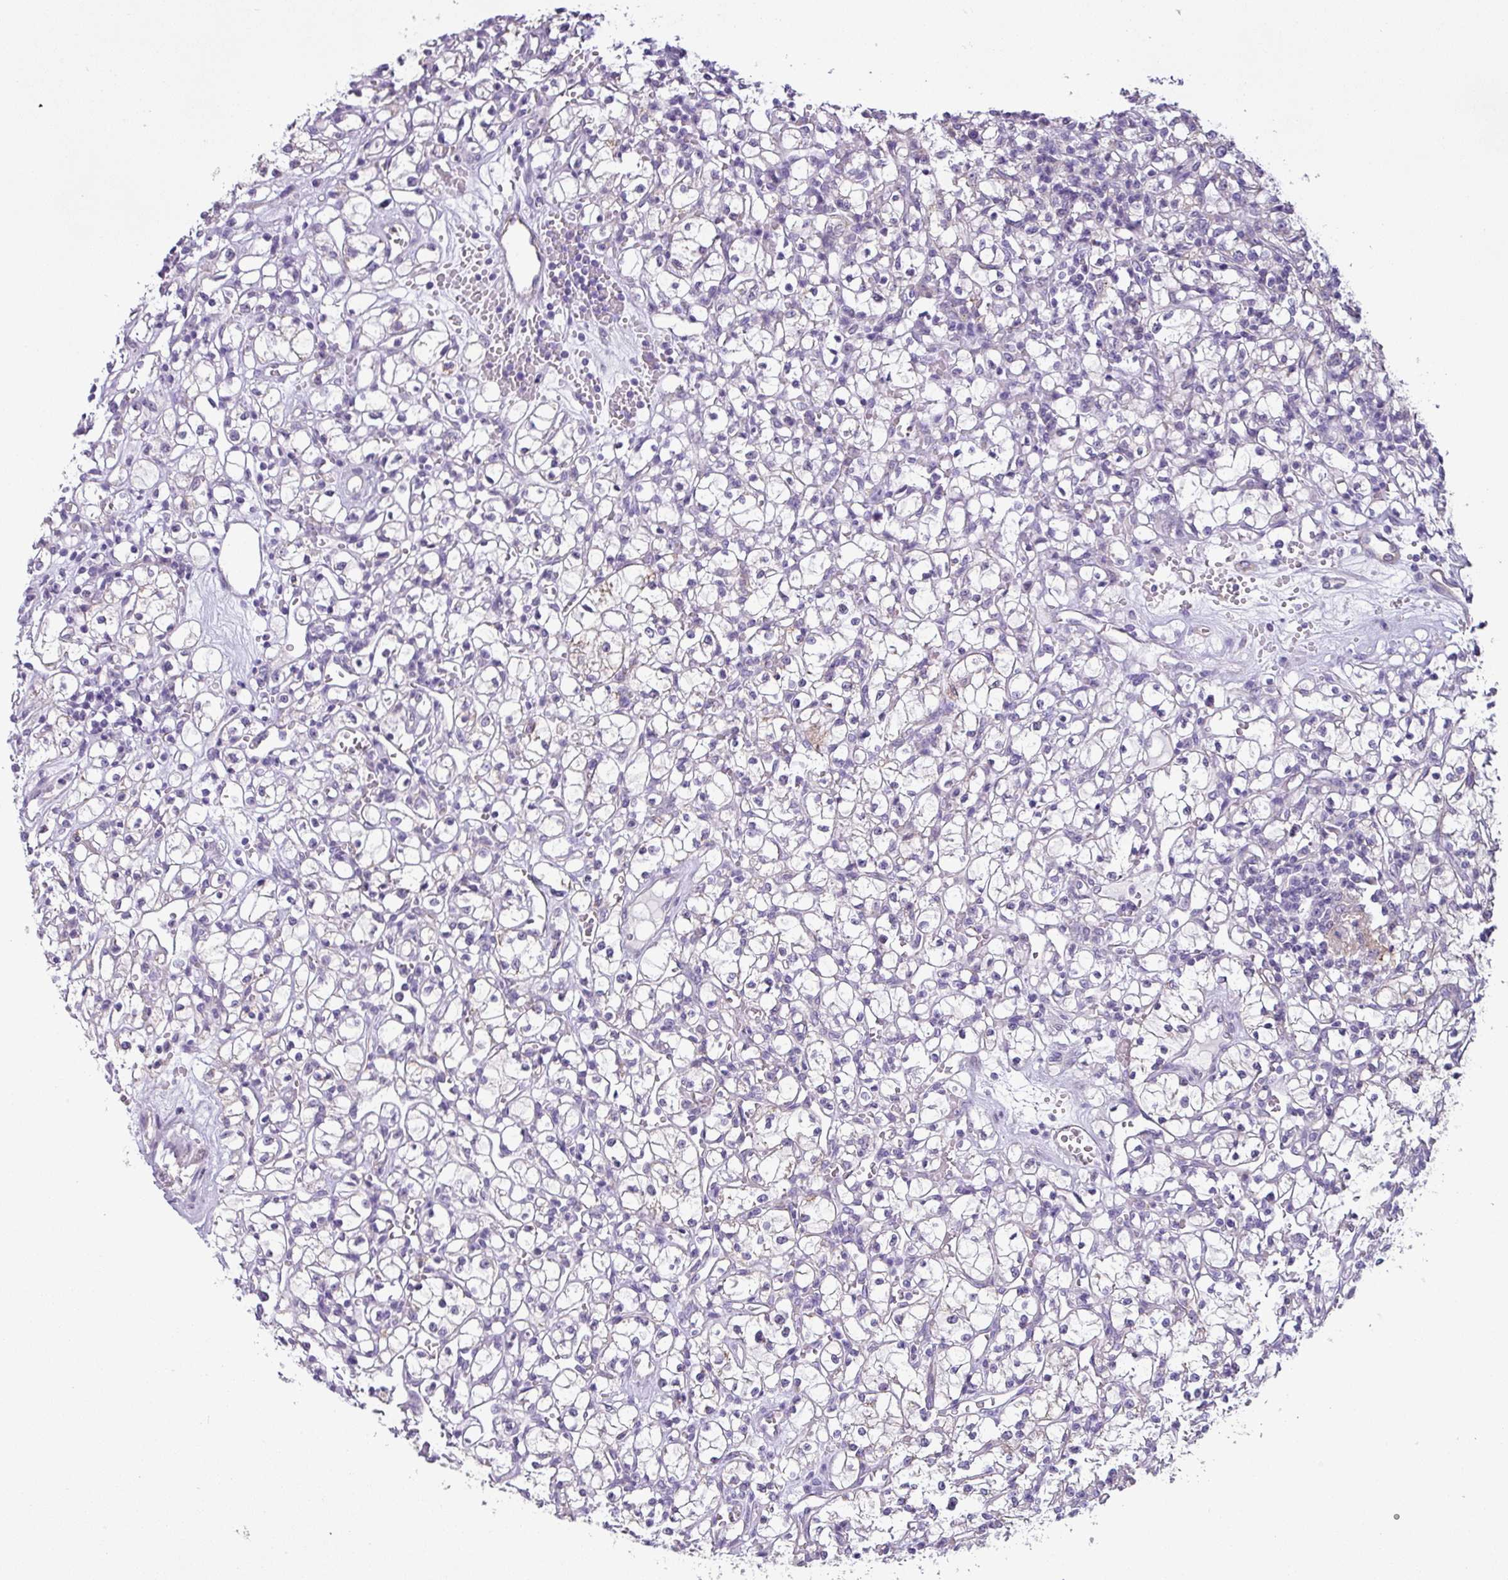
{"staining": {"intensity": "negative", "quantity": "none", "location": "none"}, "tissue": "renal cancer", "cell_type": "Tumor cells", "image_type": "cancer", "snomed": [{"axis": "morphology", "description": "Adenocarcinoma, NOS"}, {"axis": "topography", "description": "Kidney"}], "caption": "The micrograph reveals no significant staining in tumor cells of adenocarcinoma (renal).", "gene": "TMEM178B", "patient": {"sex": "female", "age": 59}}